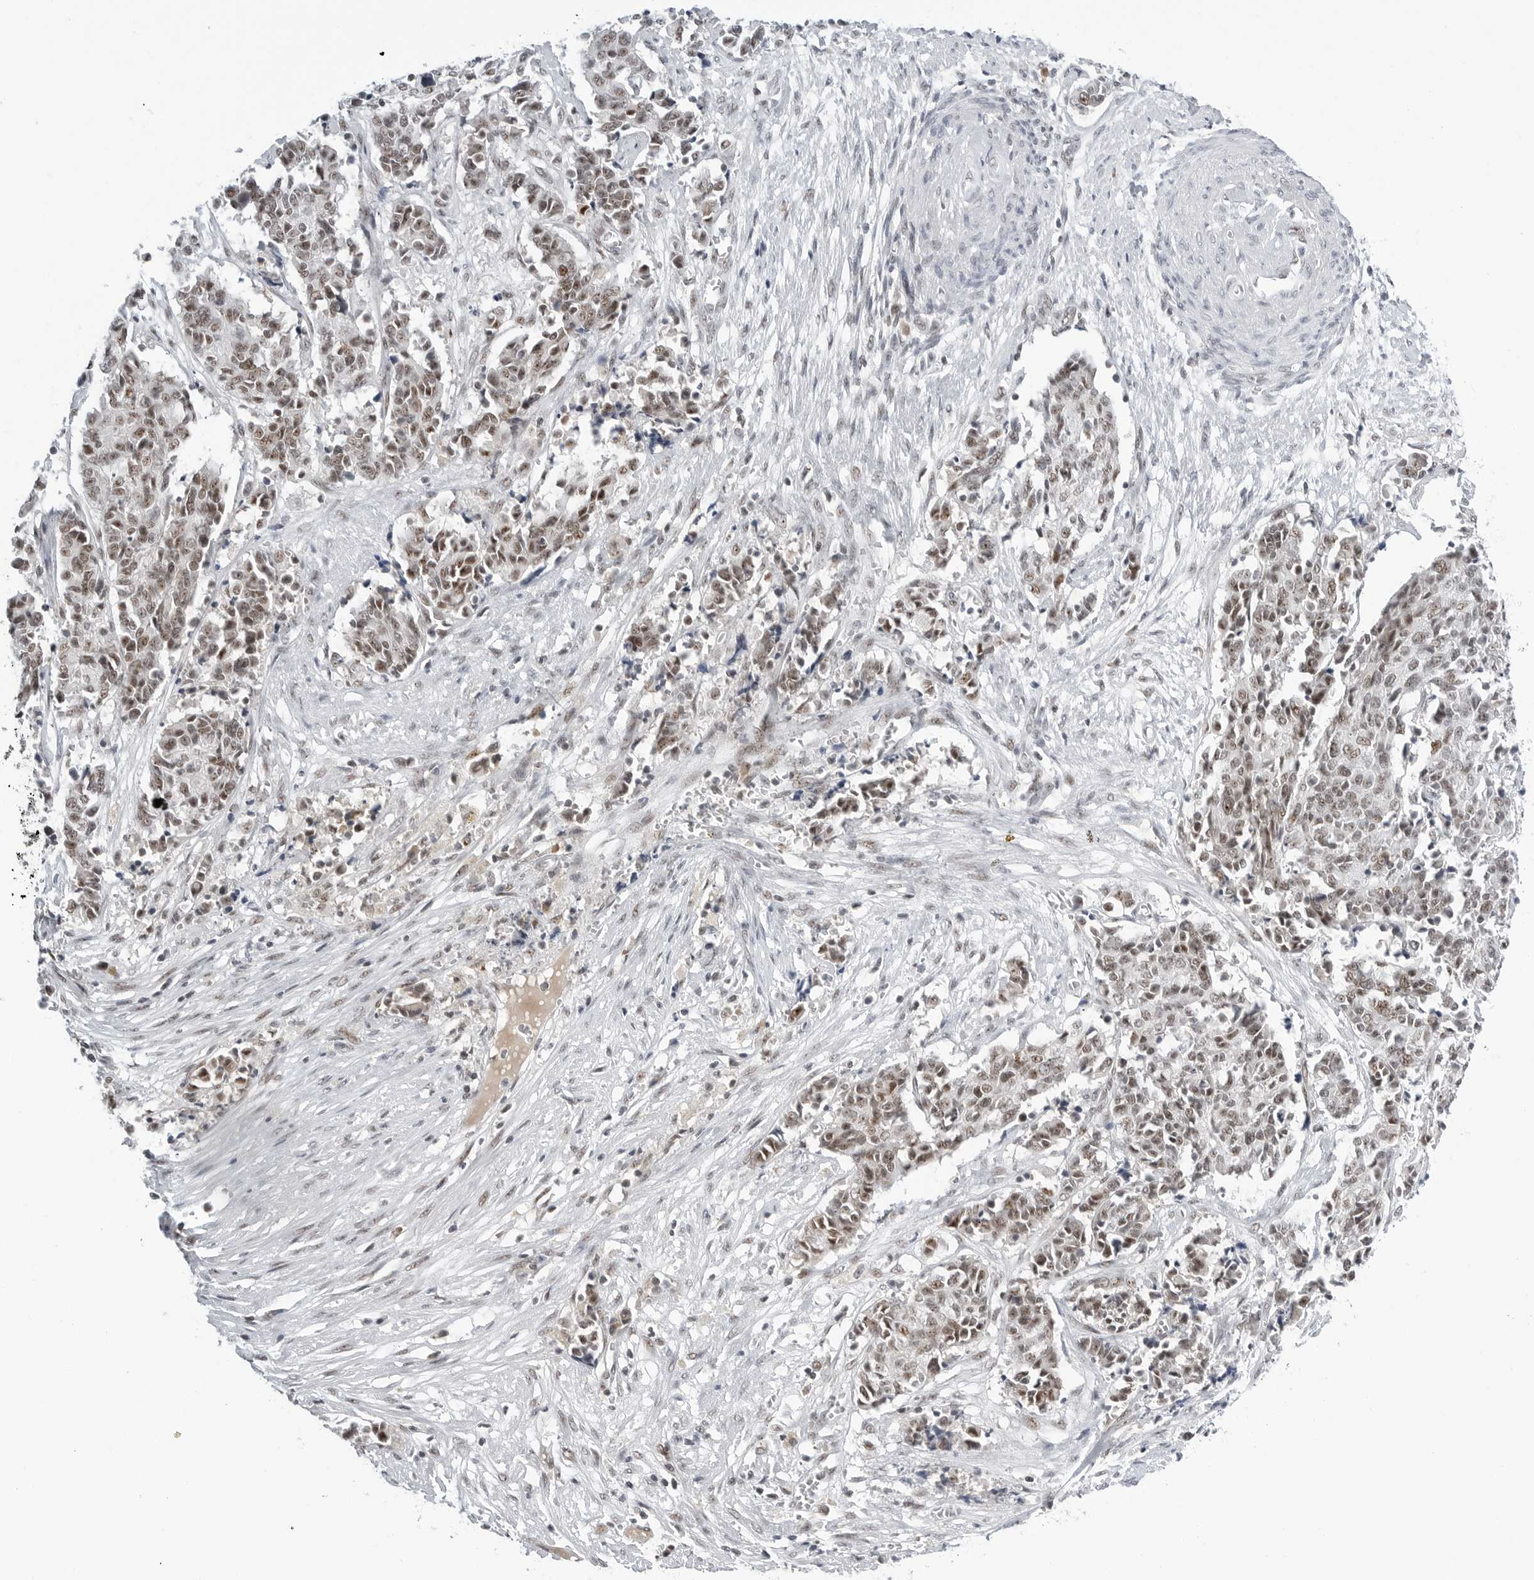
{"staining": {"intensity": "moderate", "quantity": ">75%", "location": "nuclear"}, "tissue": "cervical cancer", "cell_type": "Tumor cells", "image_type": "cancer", "snomed": [{"axis": "morphology", "description": "Normal tissue, NOS"}, {"axis": "morphology", "description": "Squamous cell carcinoma, NOS"}, {"axis": "topography", "description": "Cervix"}], "caption": "There is medium levels of moderate nuclear positivity in tumor cells of squamous cell carcinoma (cervical), as demonstrated by immunohistochemical staining (brown color).", "gene": "WRAP53", "patient": {"sex": "female", "age": 35}}